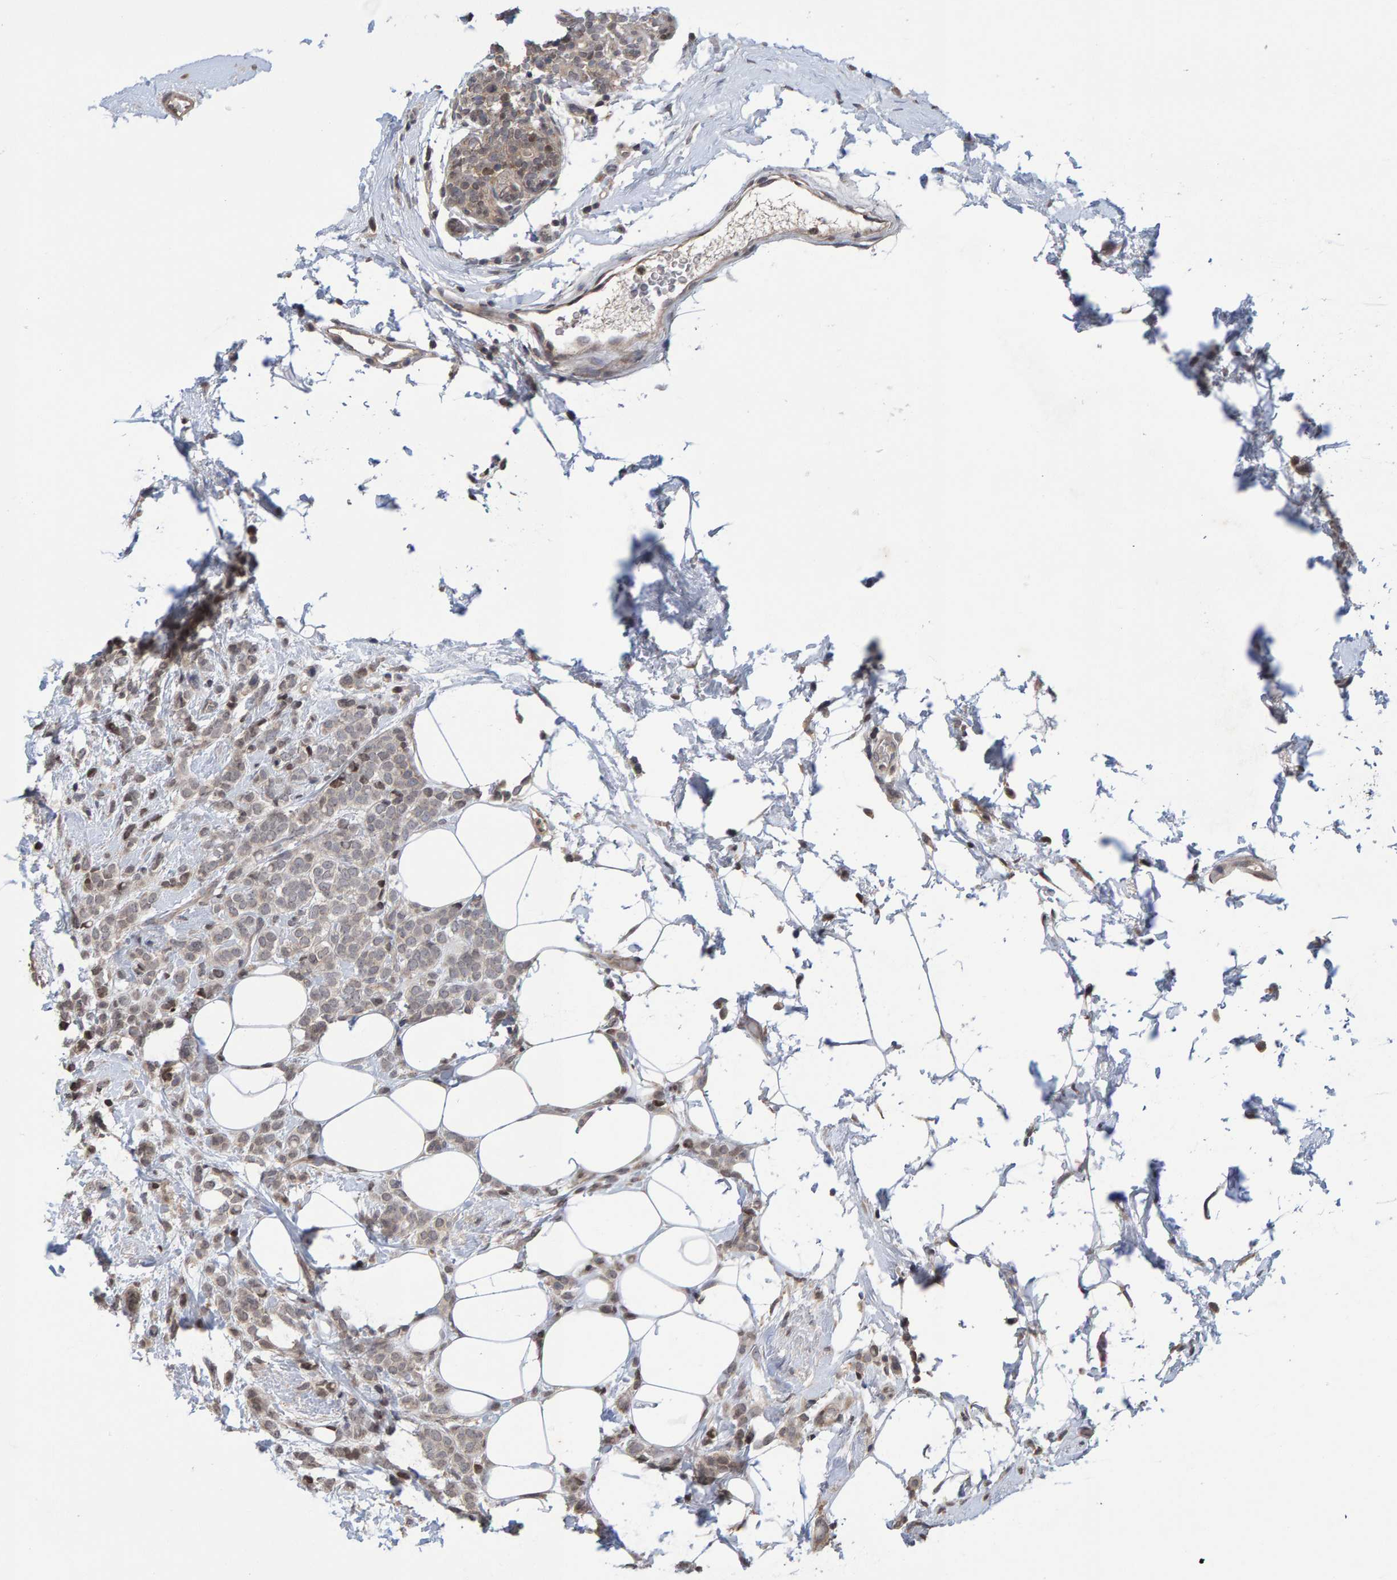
{"staining": {"intensity": "weak", "quantity": "25%-75%", "location": "cytoplasmic/membranous"}, "tissue": "breast cancer", "cell_type": "Tumor cells", "image_type": "cancer", "snomed": [{"axis": "morphology", "description": "Lobular carcinoma"}, {"axis": "topography", "description": "Breast"}], "caption": "A histopathology image of human lobular carcinoma (breast) stained for a protein reveals weak cytoplasmic/membranous brown staining in tumor cells. (Brightfield microscopy of DAB IHC at high magnification).", "gene": "GAB2", "patient": {"sex": "female", "age": 50}}